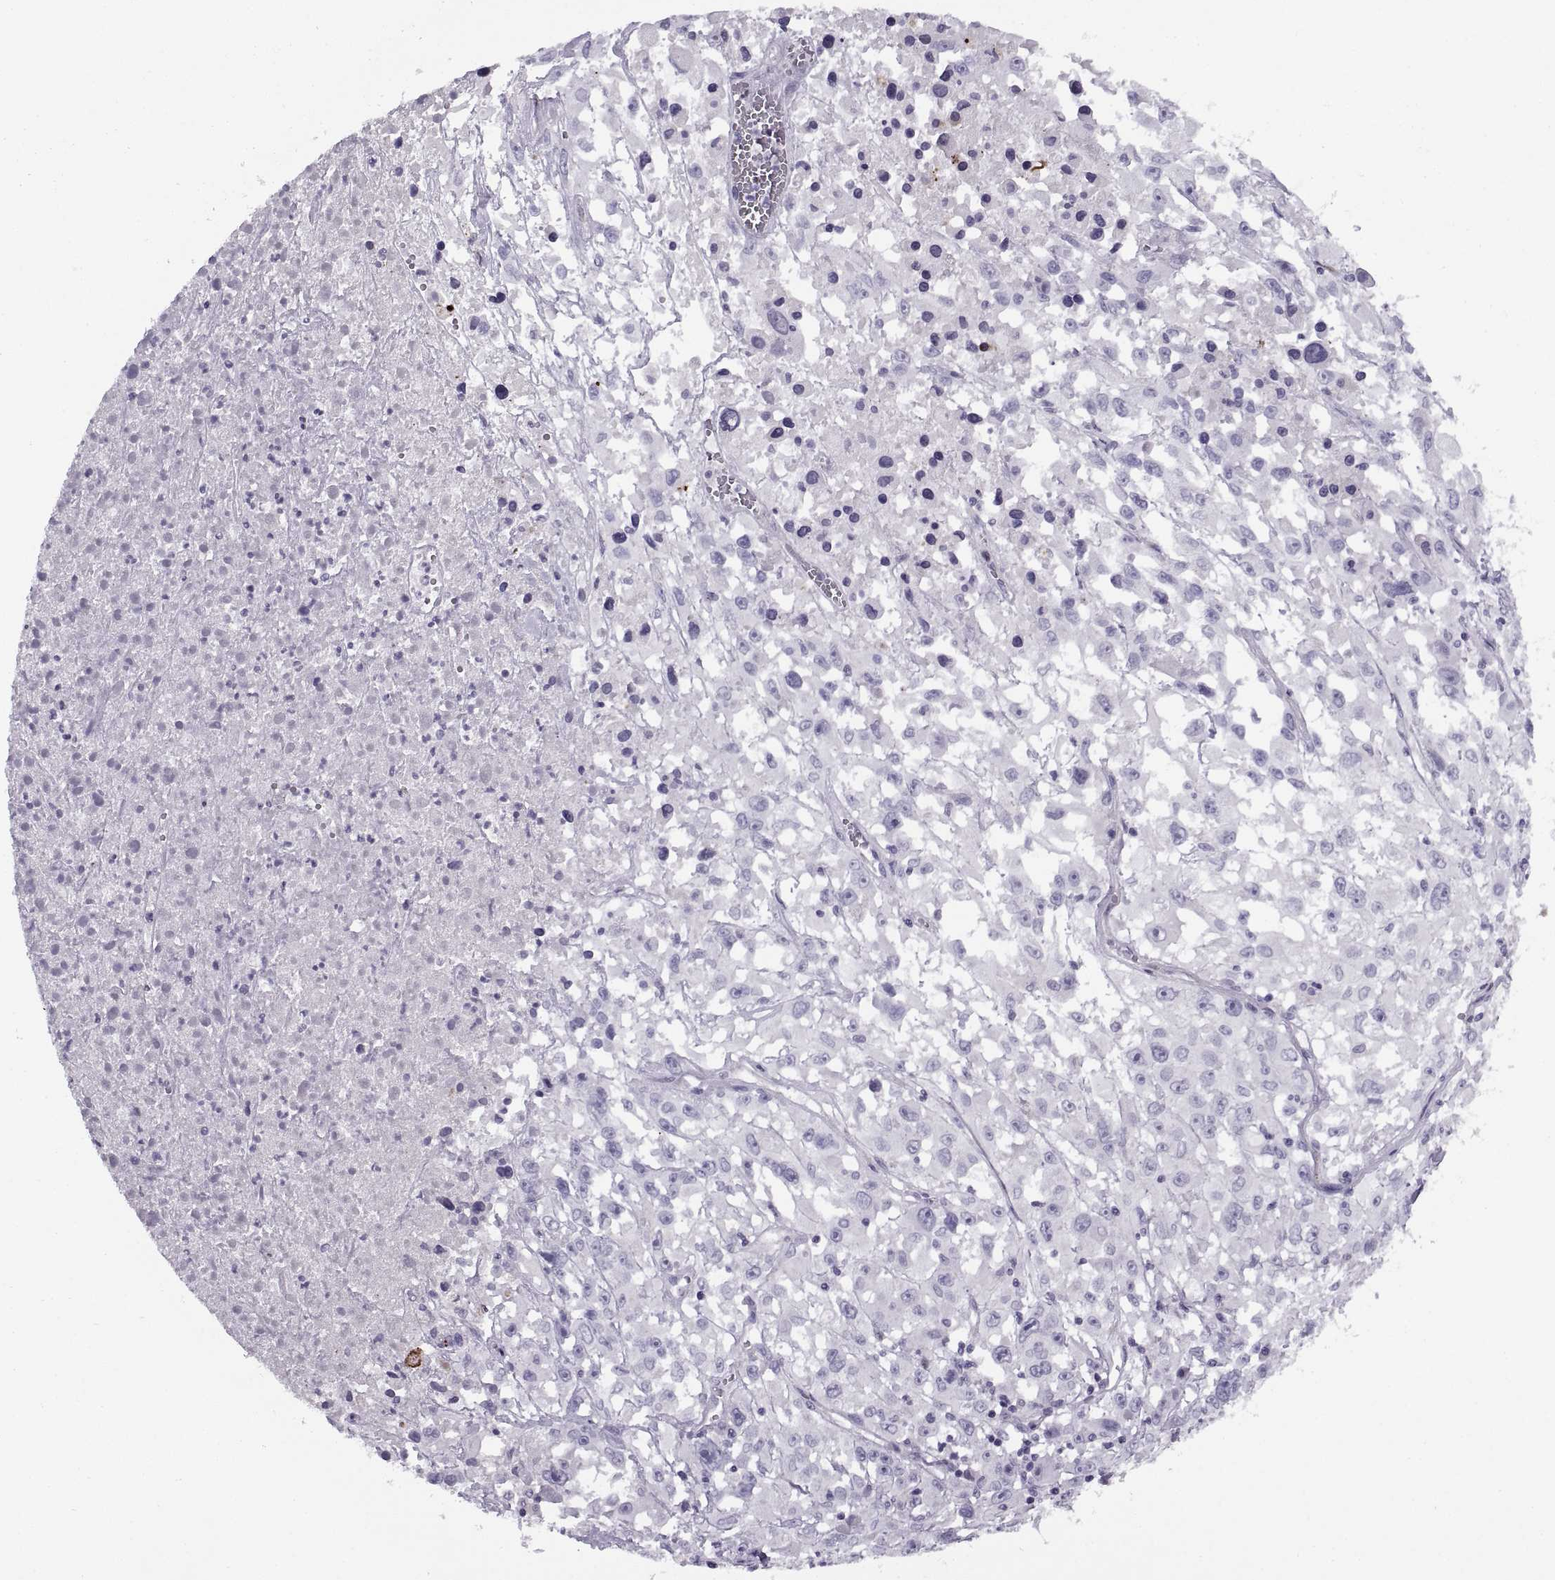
{"staining": {"intensity": "negative", "quantity": "none", "location": "none"}, "tissue": "melanoma", "cell_type": "Tumor cells", "image_type": "cancer", "snomed": [{"axis": "morphology", "description": "Malignant melanoma, Metastatic site"}, {"axis": "topography", "description": "Soft tissue"}], "caption": "This is a histopathology image of immunohistochemistry (IHC) staining of melanoma, which shows no positivity in tumor cells.", "gene": "CALCR", "patient": {"sex": "male", "age": 50}}